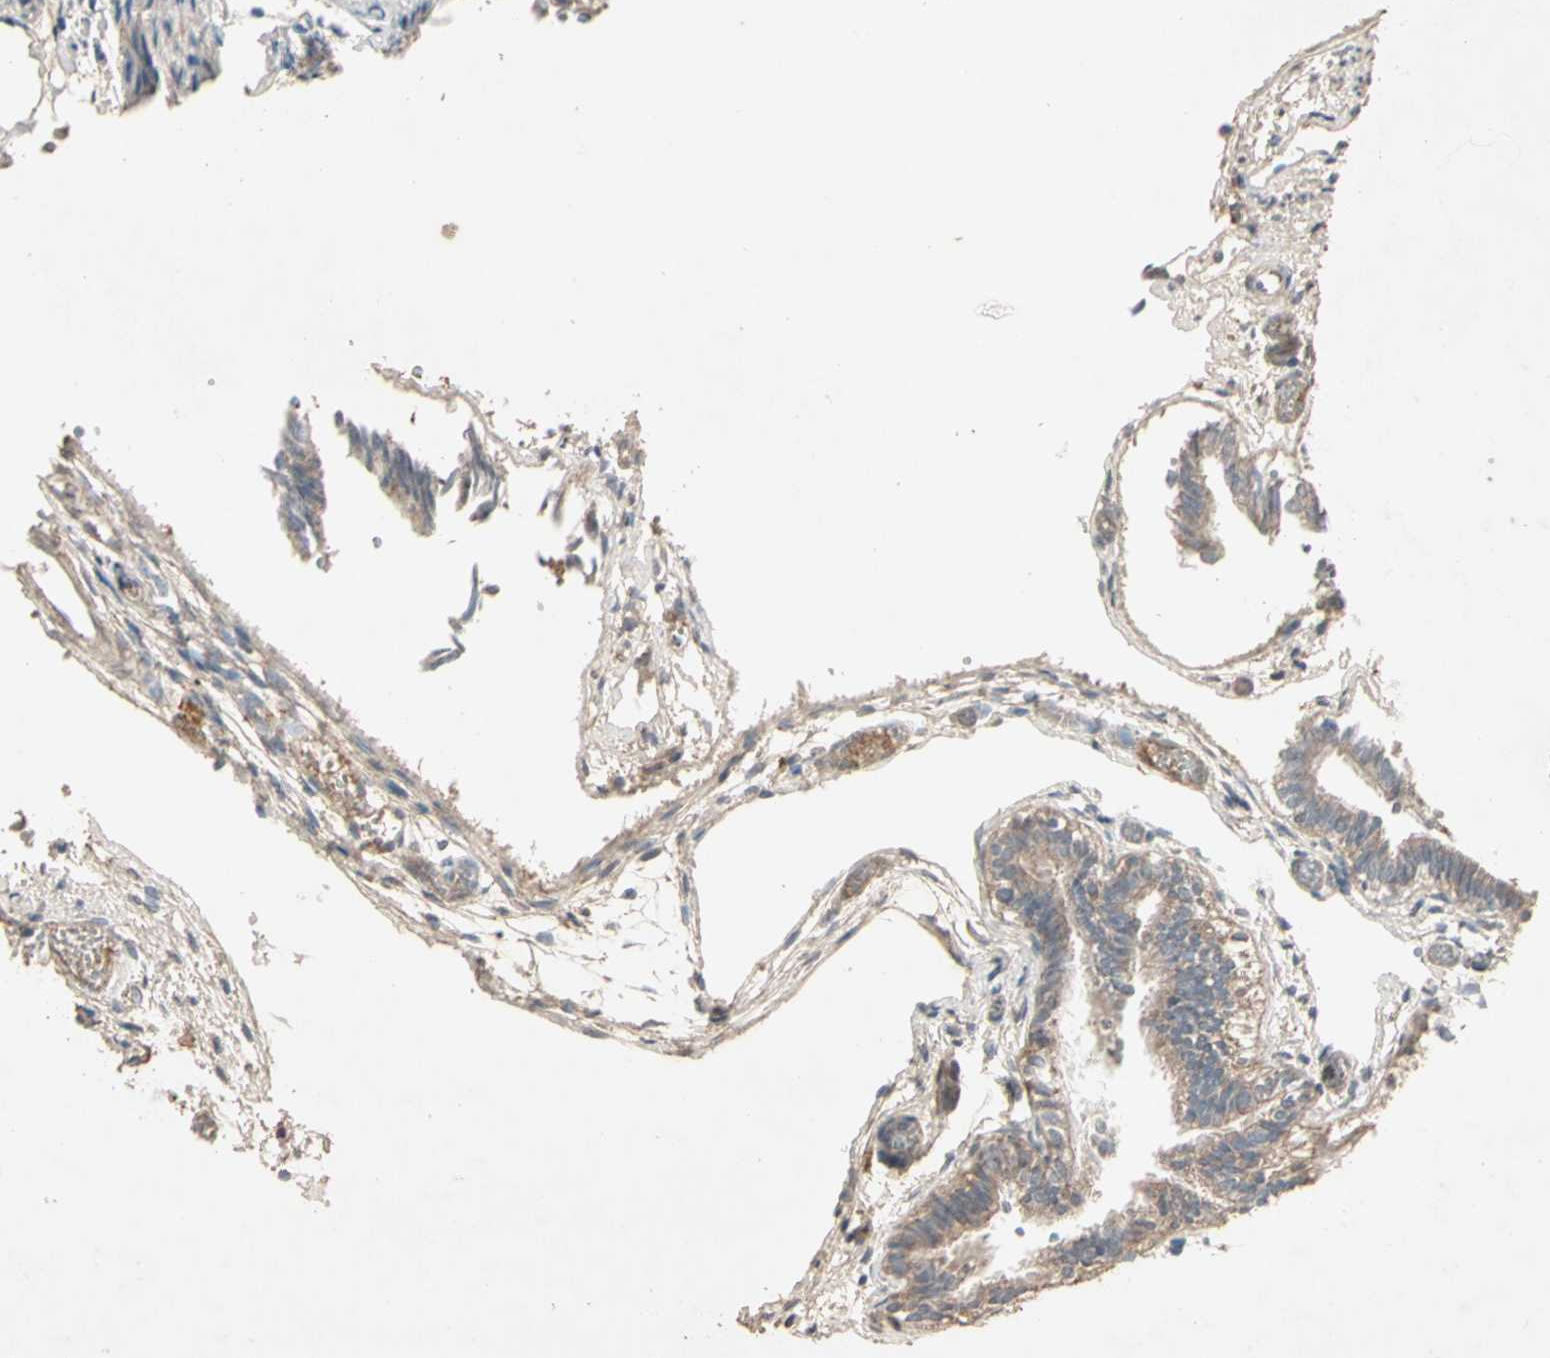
{"staining": {"intensity": "weak", "quantity": ">75%", "location": "cytoplasmic/membranous"}, "tissue": "fallopian tube", "cell_type": "Glandular cells", "image_type": "normal", "snomed": [{"axis": "morphology", "description": "Normal tissue, NOS"}, {"axis": "topography", "description": "Fallopian tube"}], "caption": "DAB immunohistochemical staining of normal human fallopian tube exhibits weak cytoplasmic/membranous protein positivity in about >75% of glandular cells.", "gene": "GPLD1", "patient": {"sex": "female", "age": 29}}